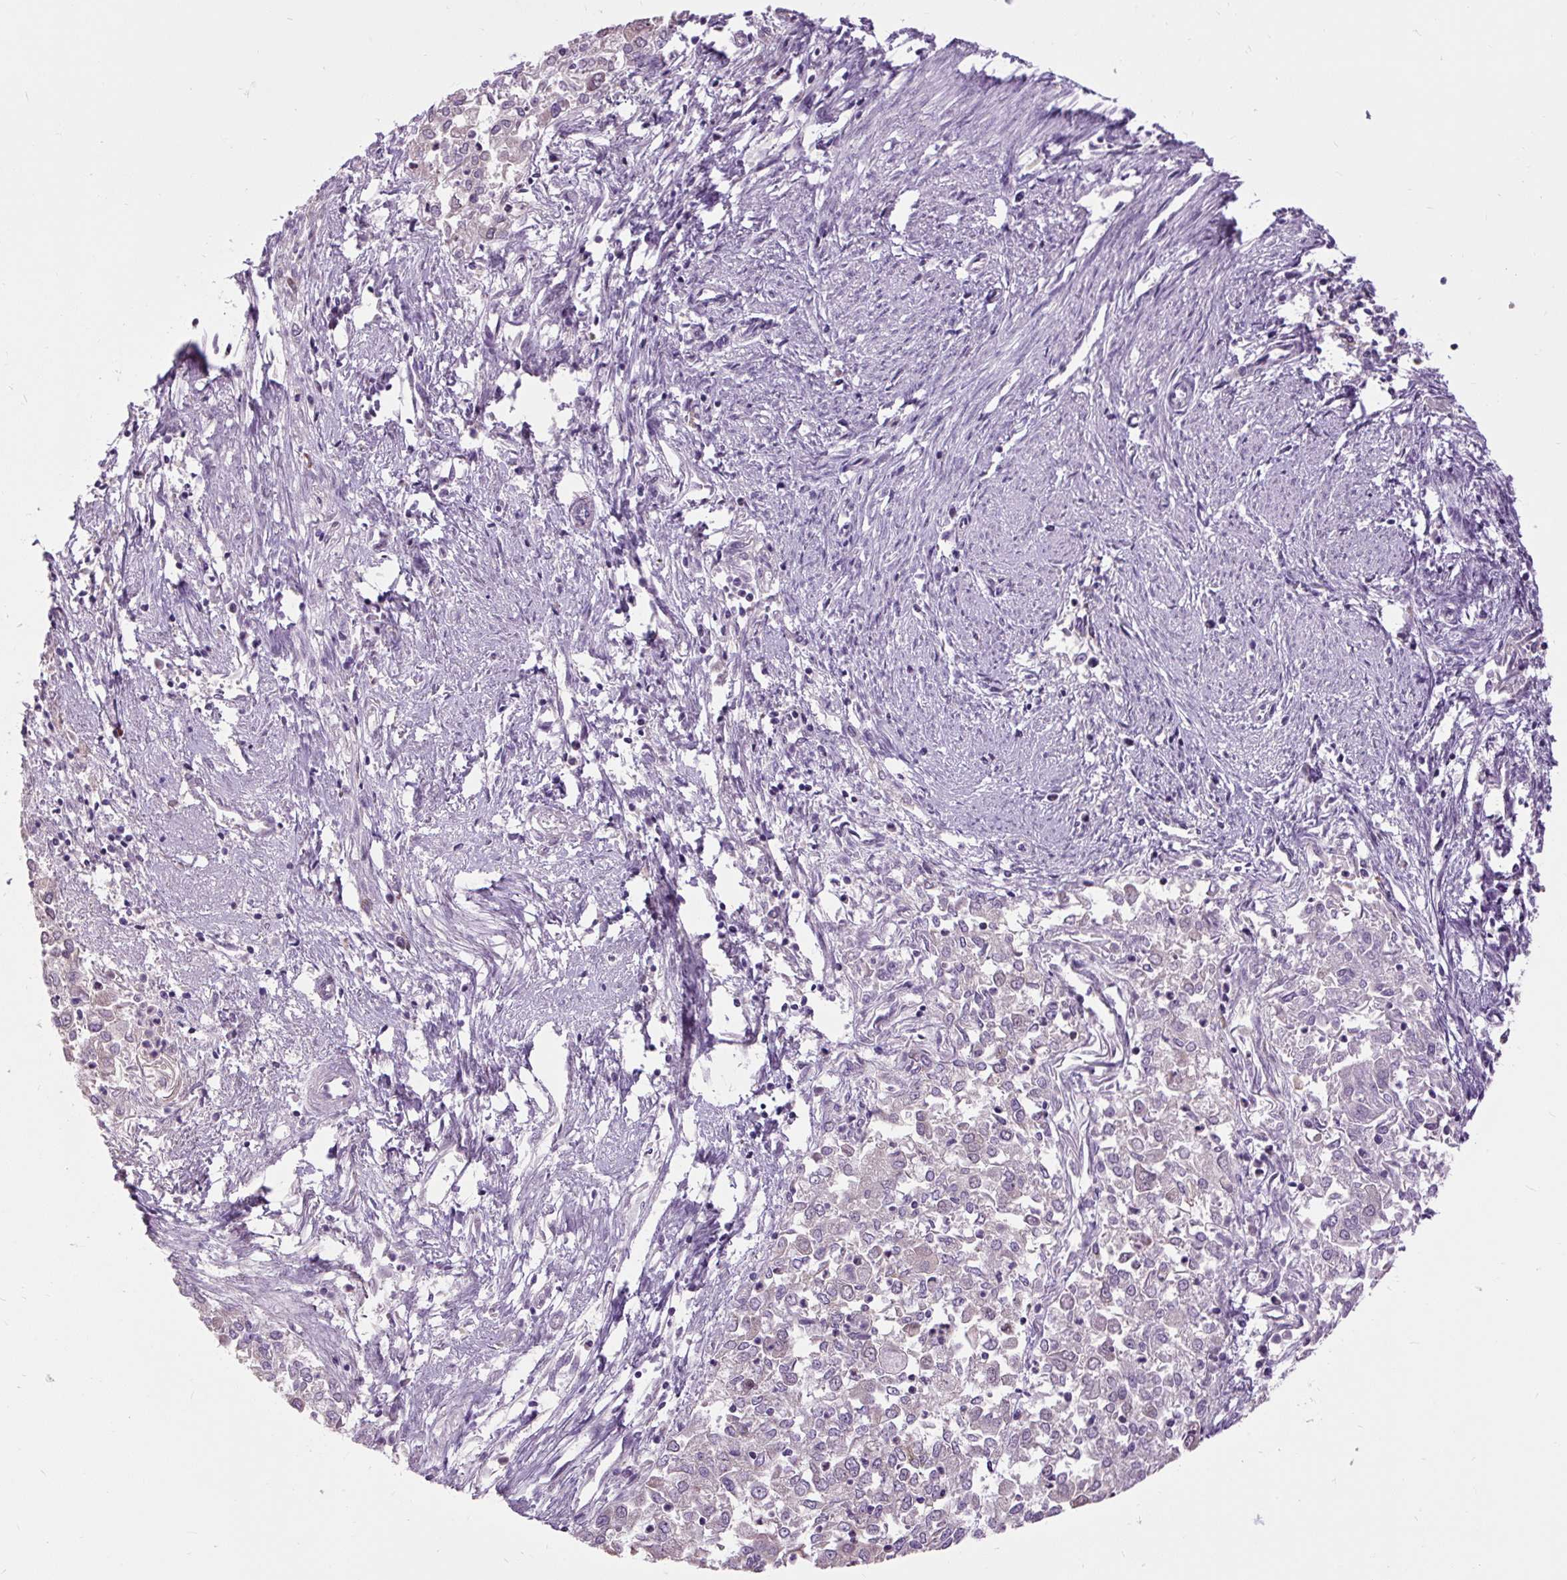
{"staining": {"intensity": "negative", "quantity": "none", "location": "none"}, "tissue": "endometrial cancer", "cell_type": "Tumor cells", "image_type": "cancer", "snomed": [{"axis": "morphology", "description": "Adenocarcinoma, NOS"}, {"axis": "topography", "description": "Endometrium"}], "caption": "Immunohistochemistry of adenocarcinoma (endometrial) displays no positivity in tumor cells.", "gene": "ZNF672", "patient": {"sex": "female", "age": 57}}